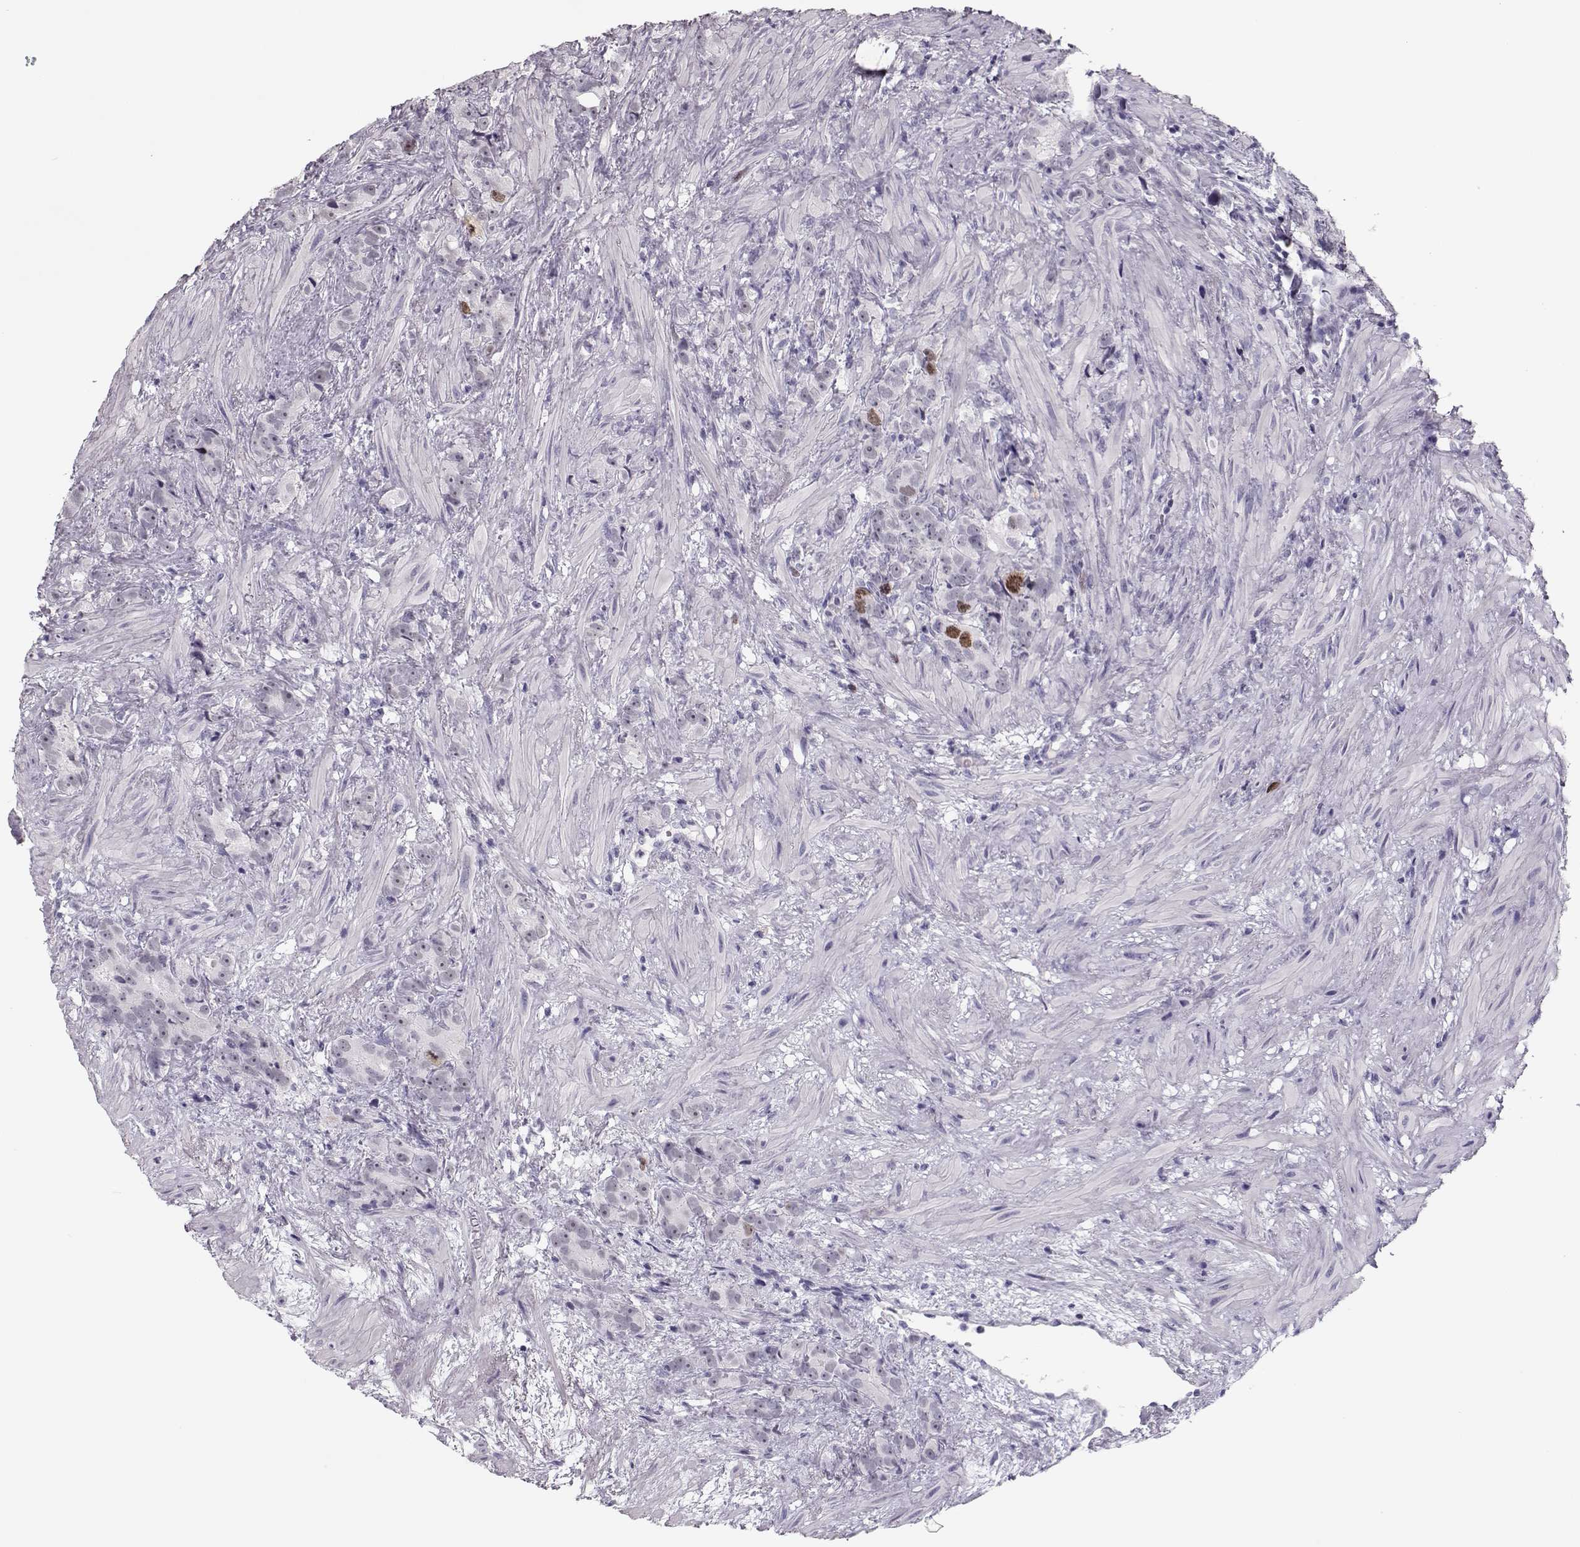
{"staining": {"intensity": "moderate", "quantity": "<25%", "location": "nuclear"}, "tissue": "prostate cancer", "cell_type": "Tumor cells", "image_type": "cancer", "snomed": [{"axis": "morphology", "description": "Adenocarcinoma, High grade"}, {"axis": "topography", "description": "Prostate"}], "caption": "A micrograph showing moderate nuclear positivity in about <25% of tumor cells in prostate cancer (high-grade adenocarcinoma), as visualized by brown immunohistochemical staining.", "gene": "SGO1", "patient": {"sex": "male", "age": 90}}